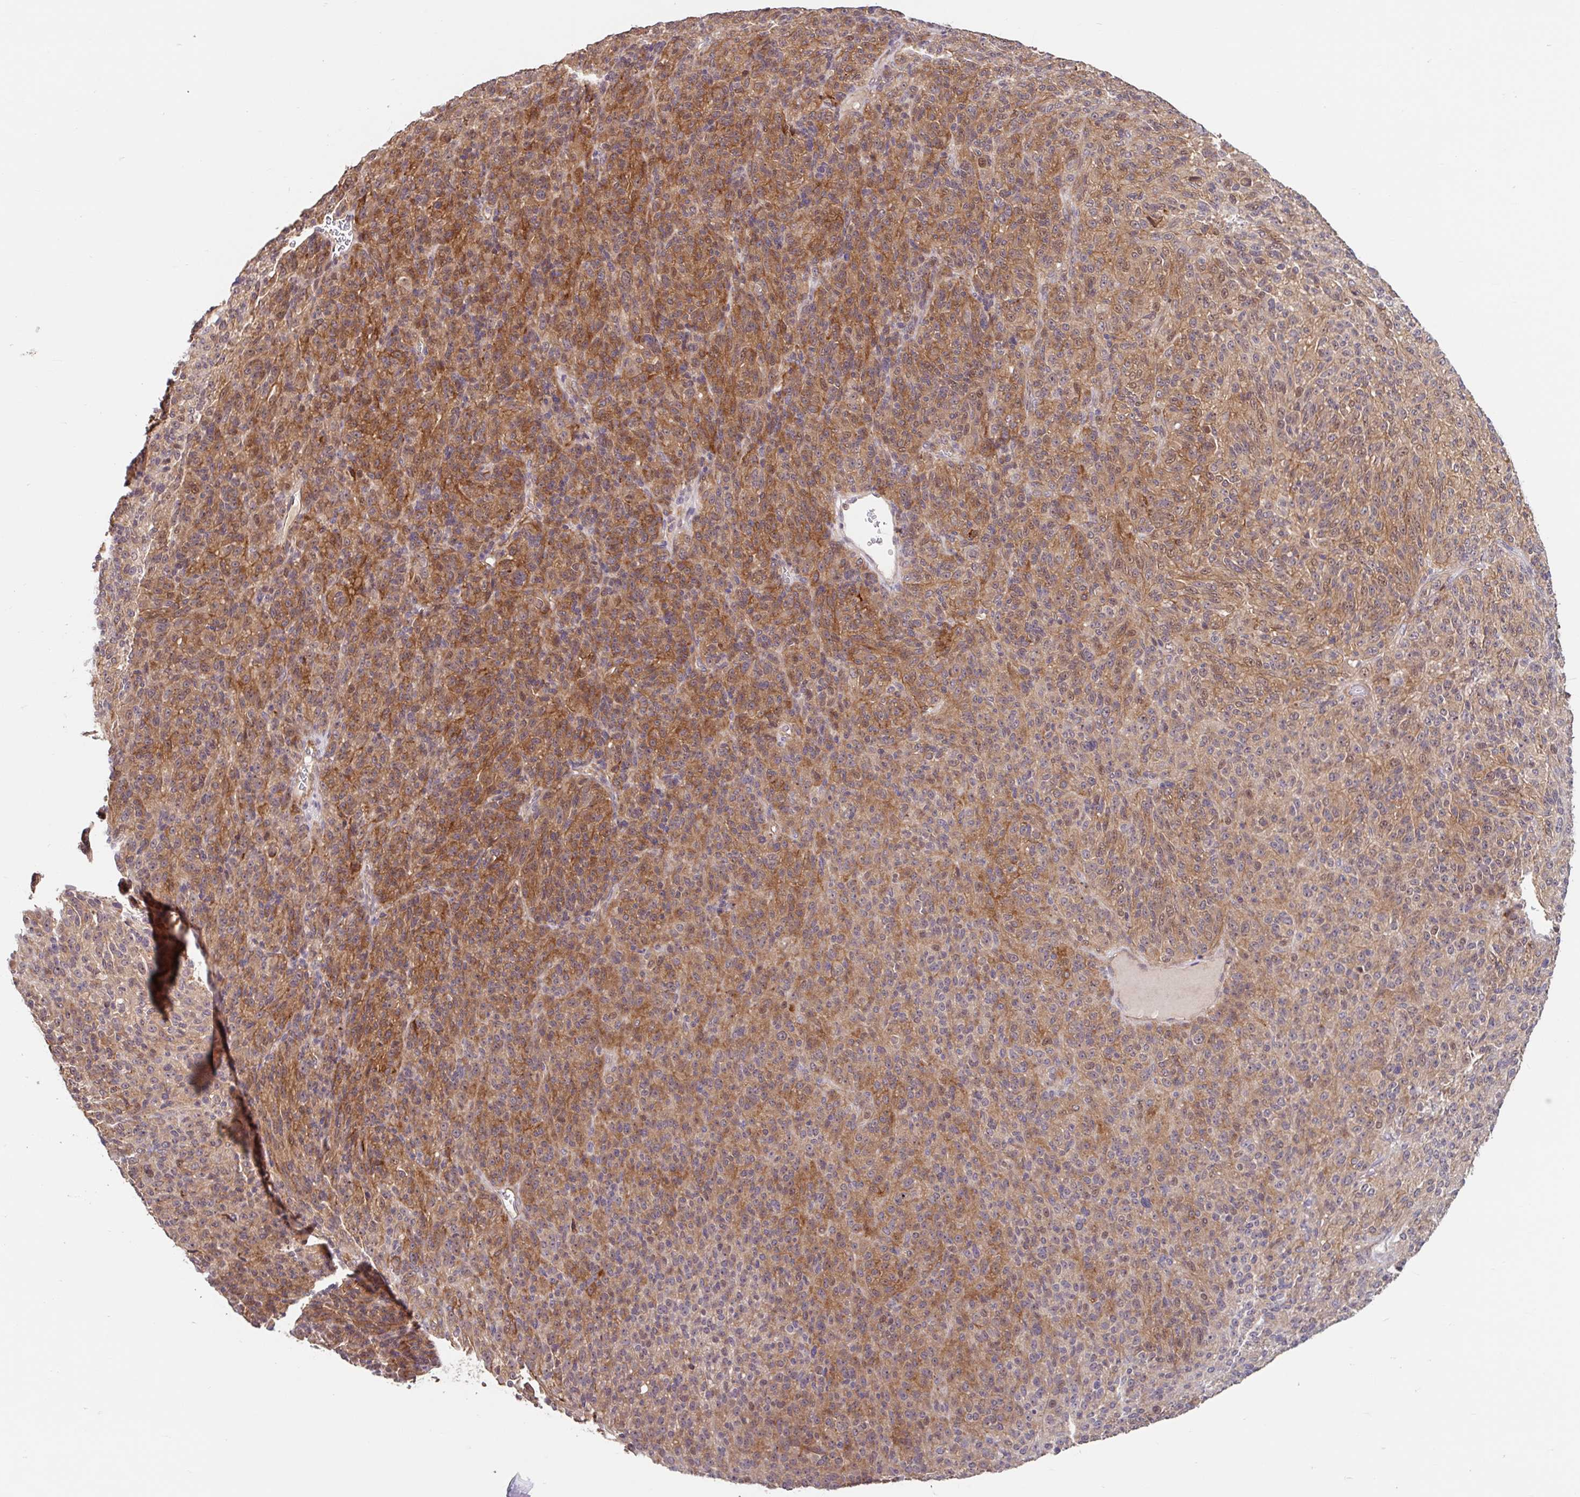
{"staining": {"intensity": "moderate", "quantity": ">75%", "location": "cytoplasmic/membranous"}, "tissue": "melanoma", "cell_type": "Tumor cells", "image_type": "cancer", "snomed": [{"axis": "morphology", "description": "Malignant melanoma, Metastatic site"}, {"axis": "topography", "description": "Brain"}], "caption": "Approximately >75% of tumor cells in melanoma exhibit moderate cytoplasmic/membranous protein staining as visualized by brown immunohistochemical staining.", "gene": "STYXL1", "patient": {"sex": "female", "age": 56}}